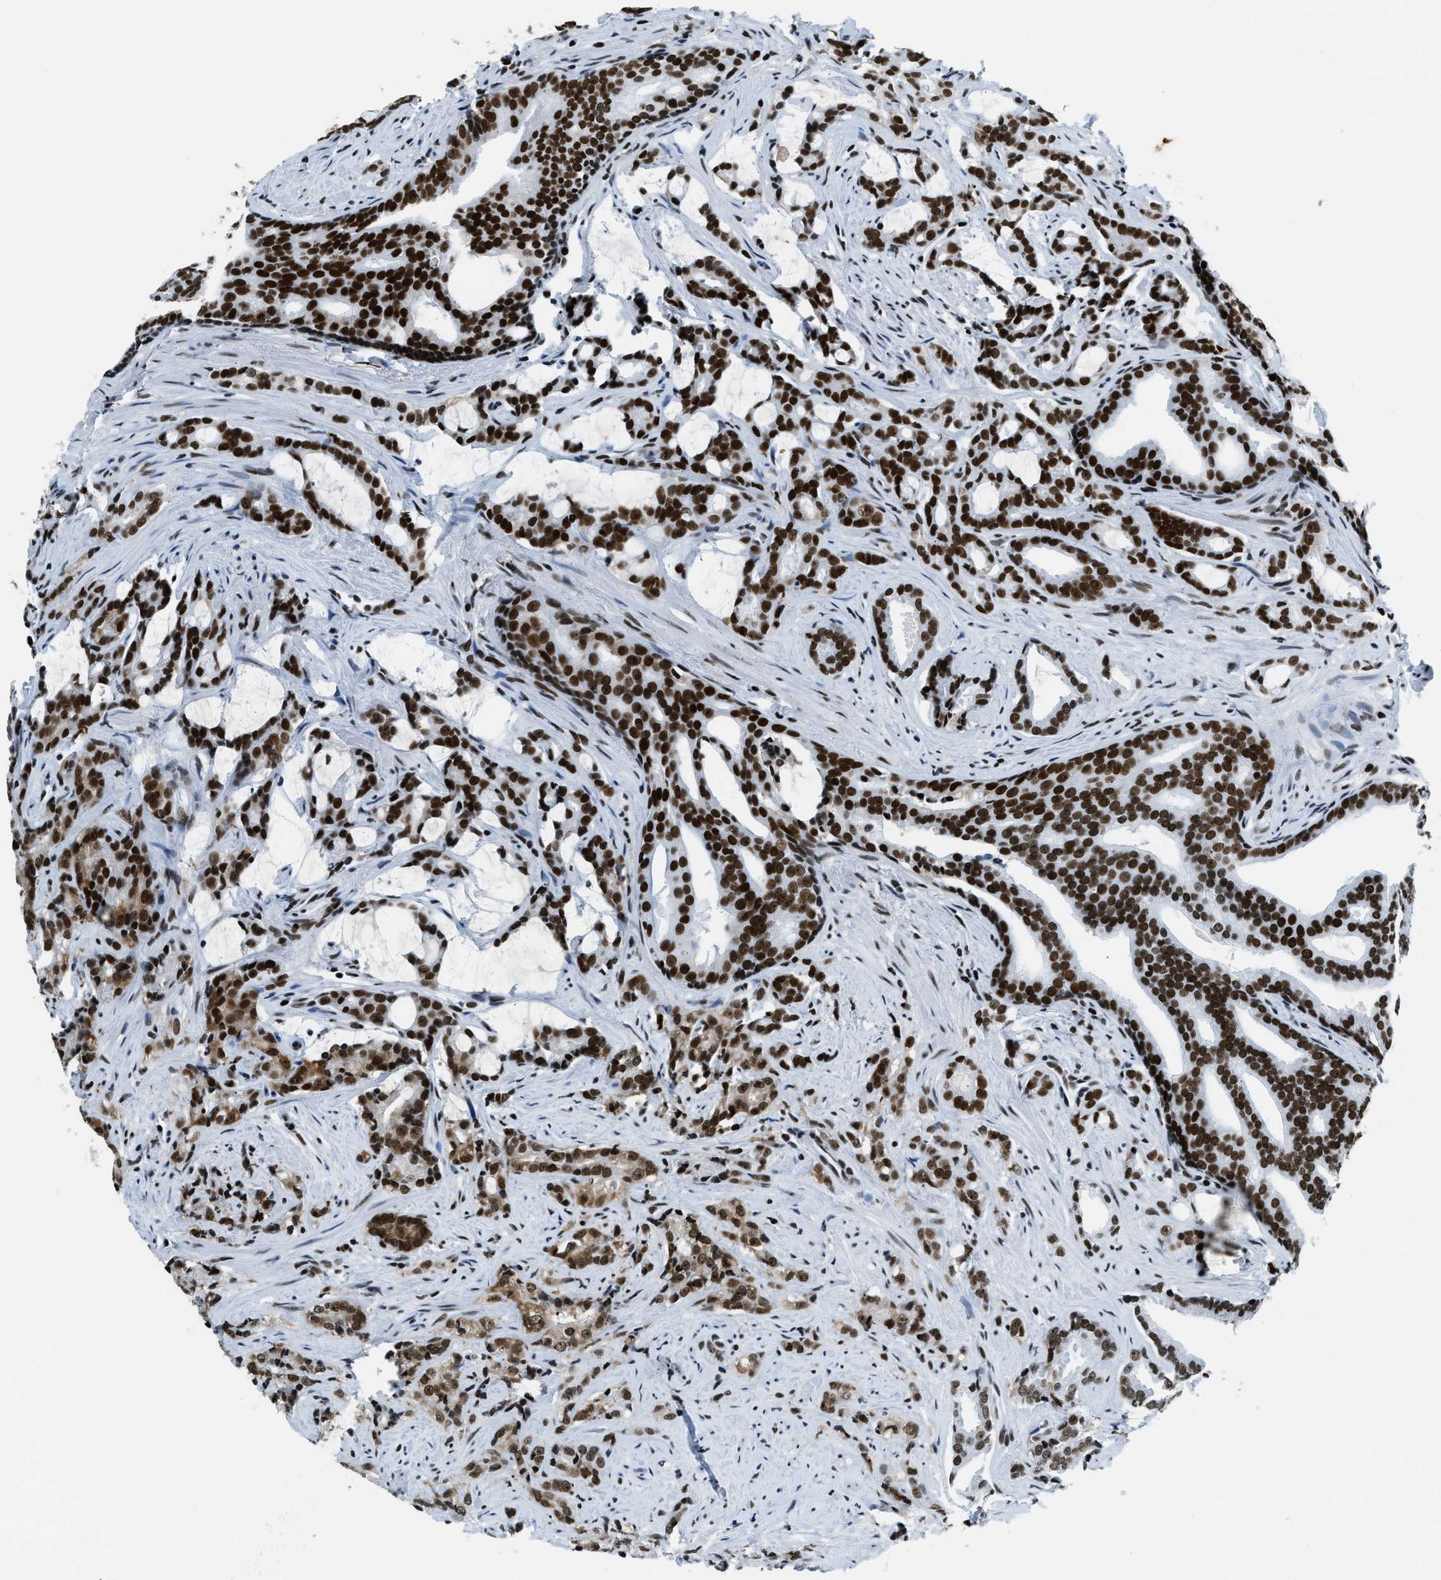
{"staining": {"intensity": "strong", "quantity": ">75%", "location": "nuclear"}, "tissue": "prostate cancer", "cell_type": "Tumor cells", "image_type": "cancer", "snomed": [{"axis": "morphology", "description": "Adenocarcinoma, Low grade"}, {"axis": "topography", "description": "Prostate"}], "caption": "Protein expression analysis of low-grade adenocarcinoma (prostate) displays strong nuclear staining in about >75% of tumor cells. The staining is performed using DAB (3,3'-diaminobenzidine) brown chromogen to label protein expression. The nuclei are counter-stained blue using hematoxylin.", "gene": "TOP1", "patient": {"sex": "male", "age": 58}}